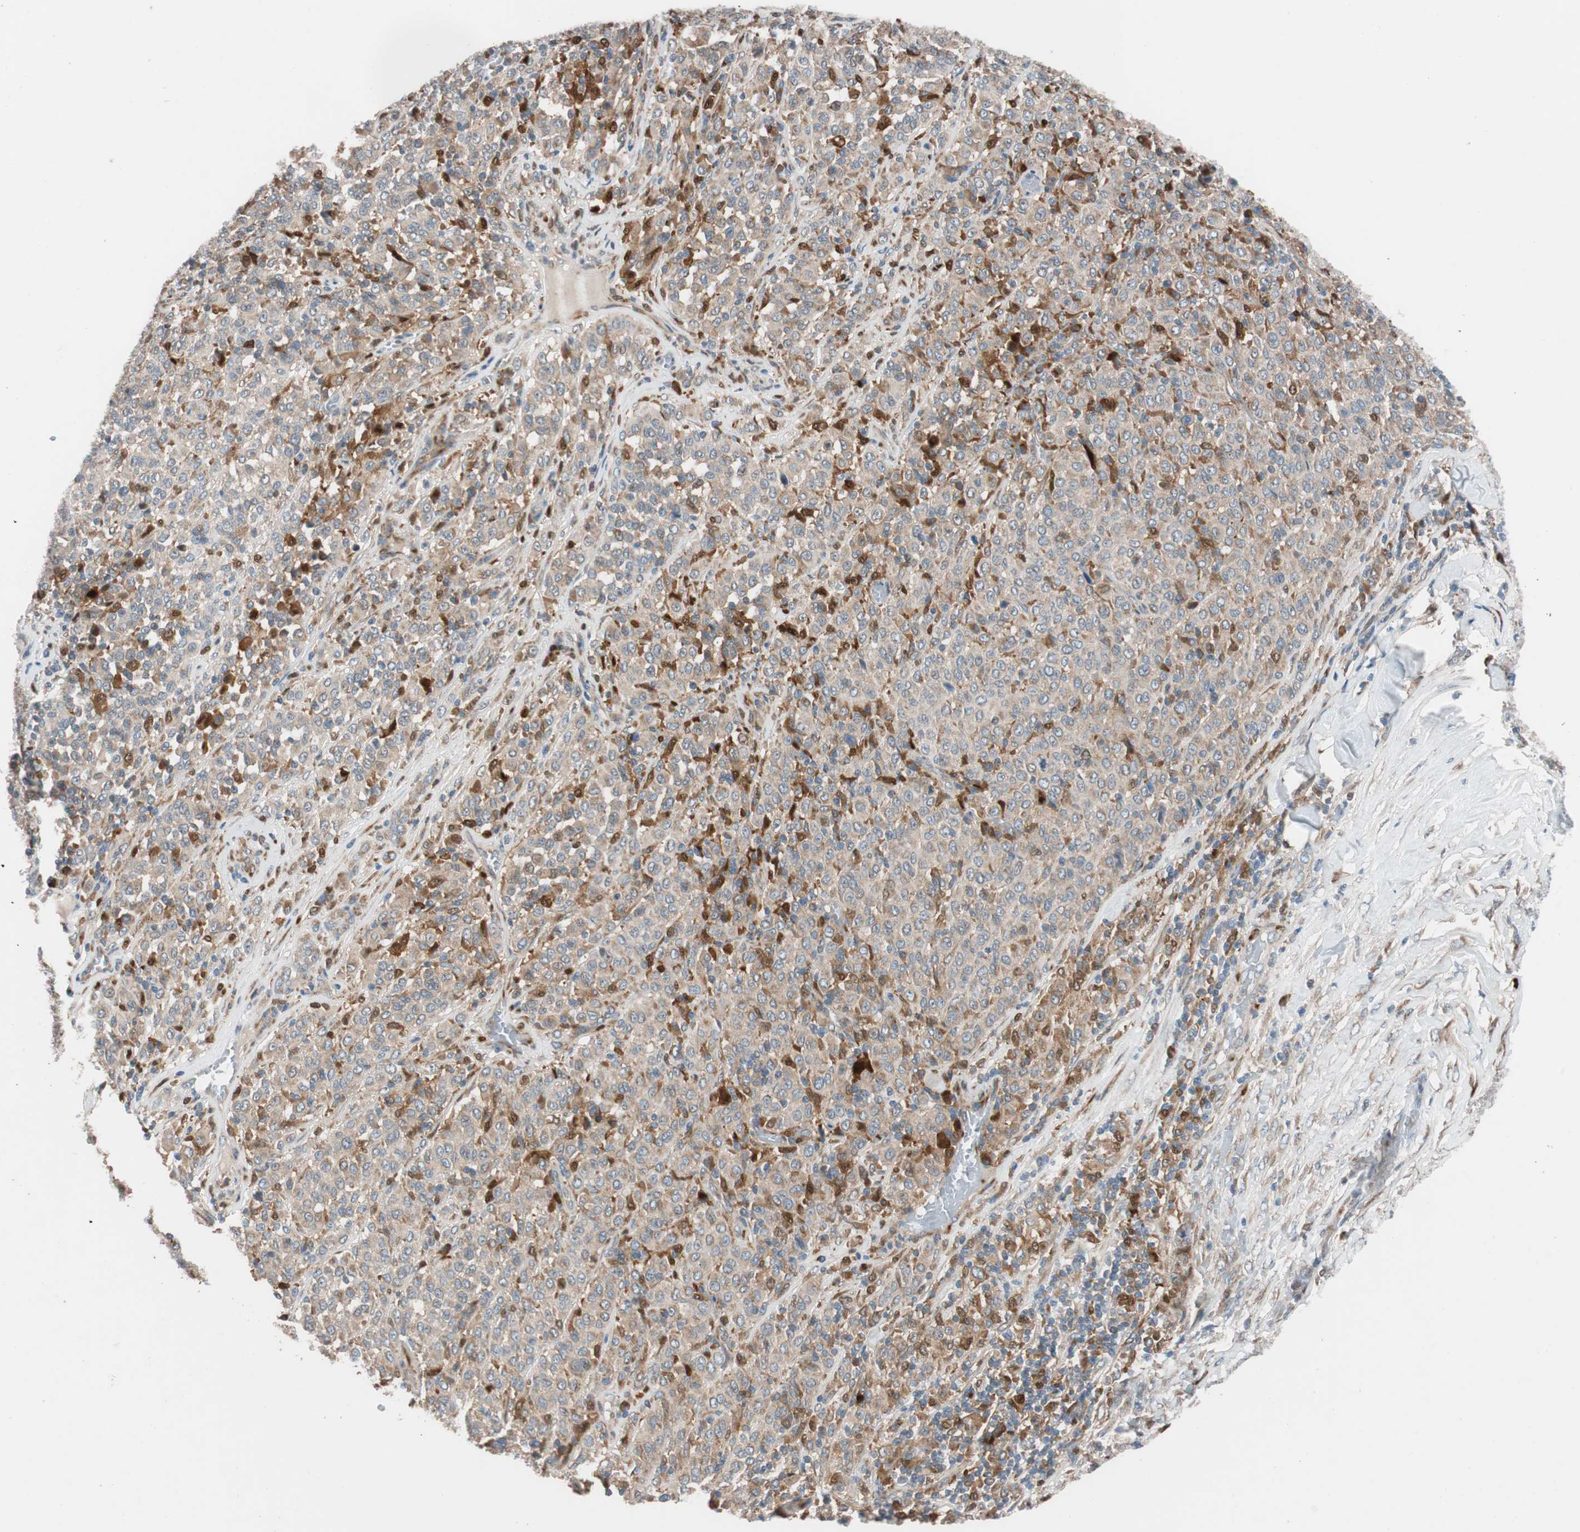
{"staining": {"intensity": "moderate", "quantity": ">75%", "location": "cytoplasmic/membranous"}, "tissue": "melanoma", "cell_type": "Tumor cells", "image_type": "cancer", "snomed": [{"axis": "morphology", "description": "Malignant melanoma, Metastatic site"}, {"axis": "topography", "description": "Pancreas"}], "caption": "Protein staining demonstrates moderate cytoplasmic/membranous staining in about >75% of tumor cells in malignant melanoma (metastatic site). (Brightfield microscopy of DAB IHC at high magnification).", "gene": "FAAH", "patient": {"sex": "female", "age": 30}}